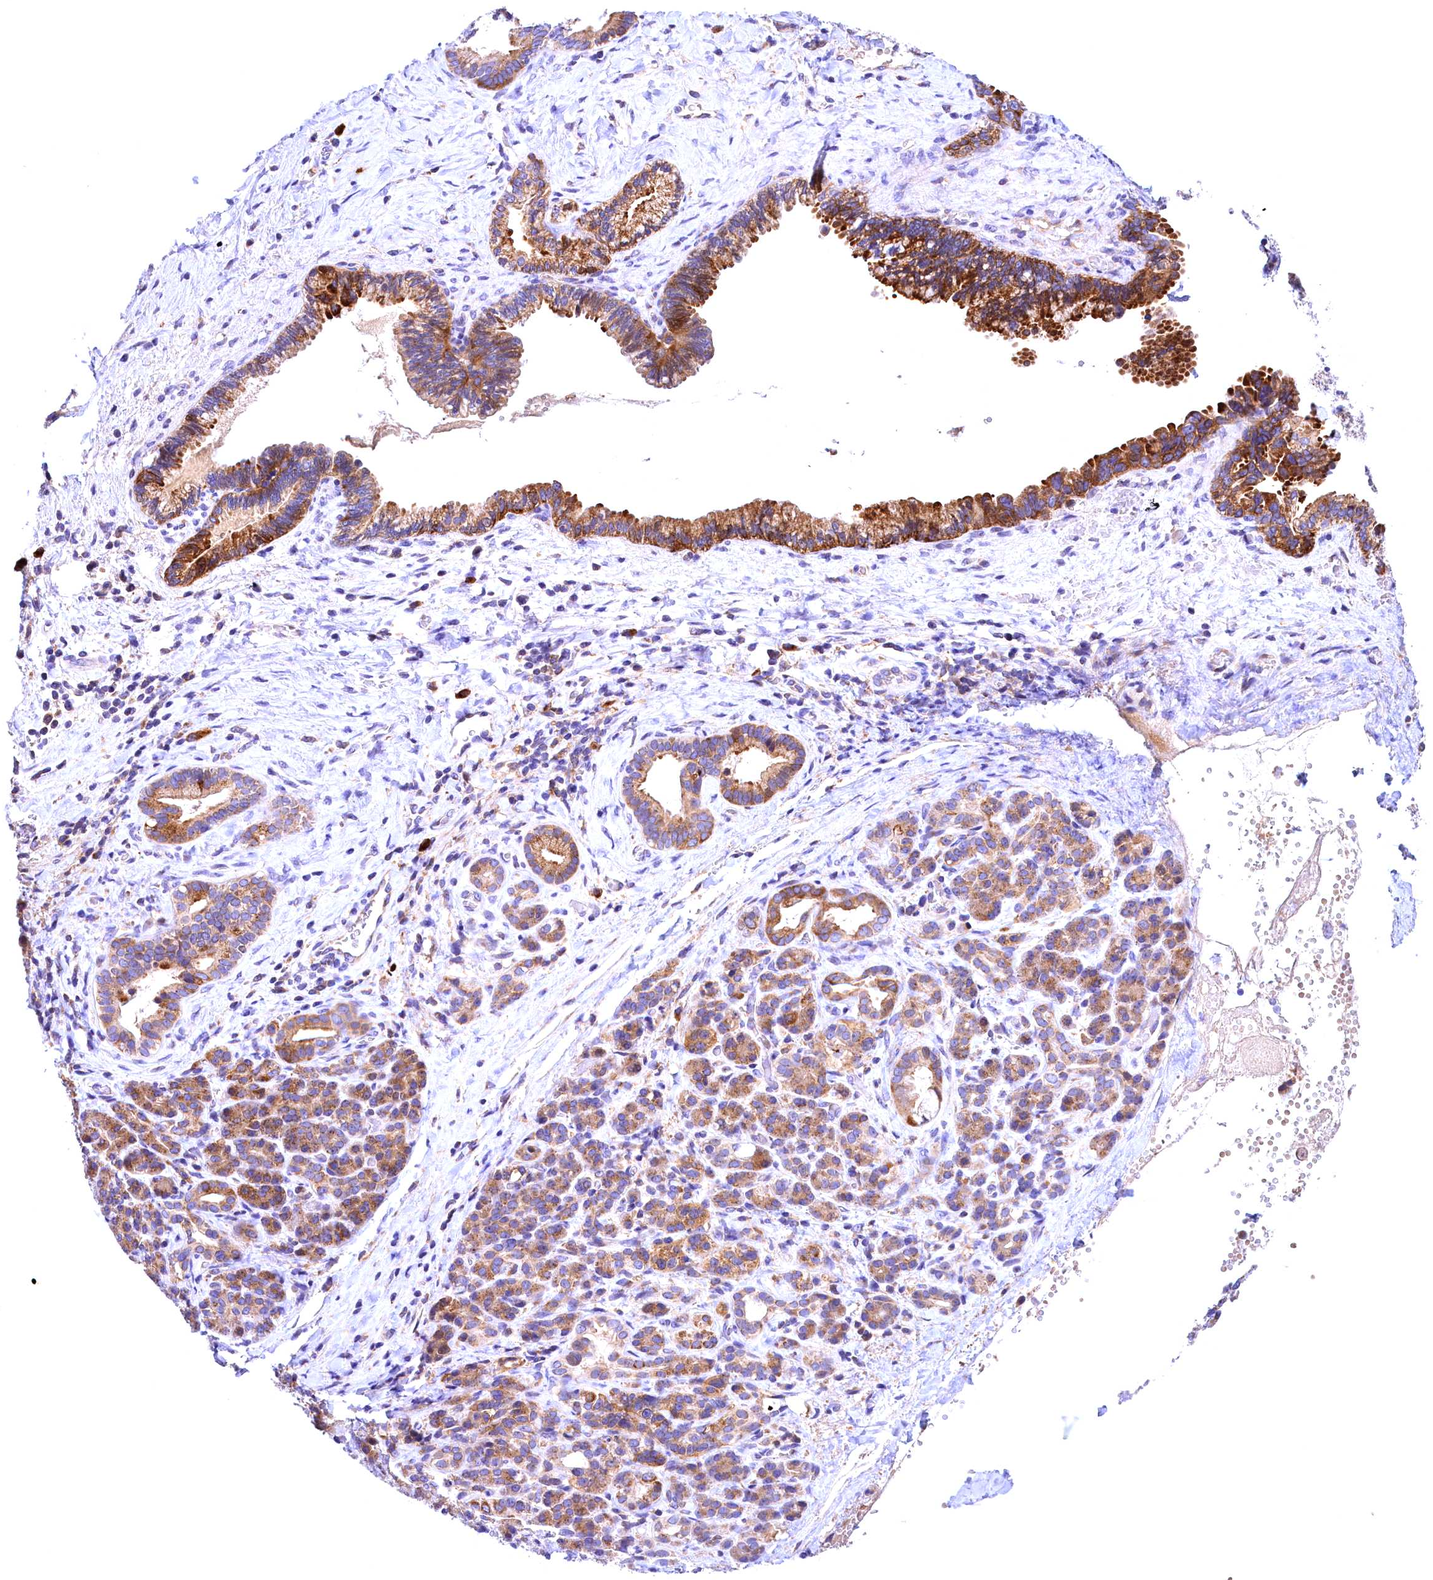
{"staining": {"intensity": "strong", "quantity": ">75%", "location": "cytoplasmic/membranous"}, "tissue": "pancreatic cancer", "cell_type": "Tumor cells", "image_type": "cancer", "snomed": [{"axis": "morphology", "description": "Adenocarcinoma, NOS"}, {"axis": "topography", "description": "Pancreas"}], "caption": "Adenocarcinoma (pancreatic) stained with IHC demonstrates strong cytoplasmic/membranous positivity in approximately >75% of tumor cells.", "gene": "NAIP", "patient": {"sex": "male", "age": 59}}